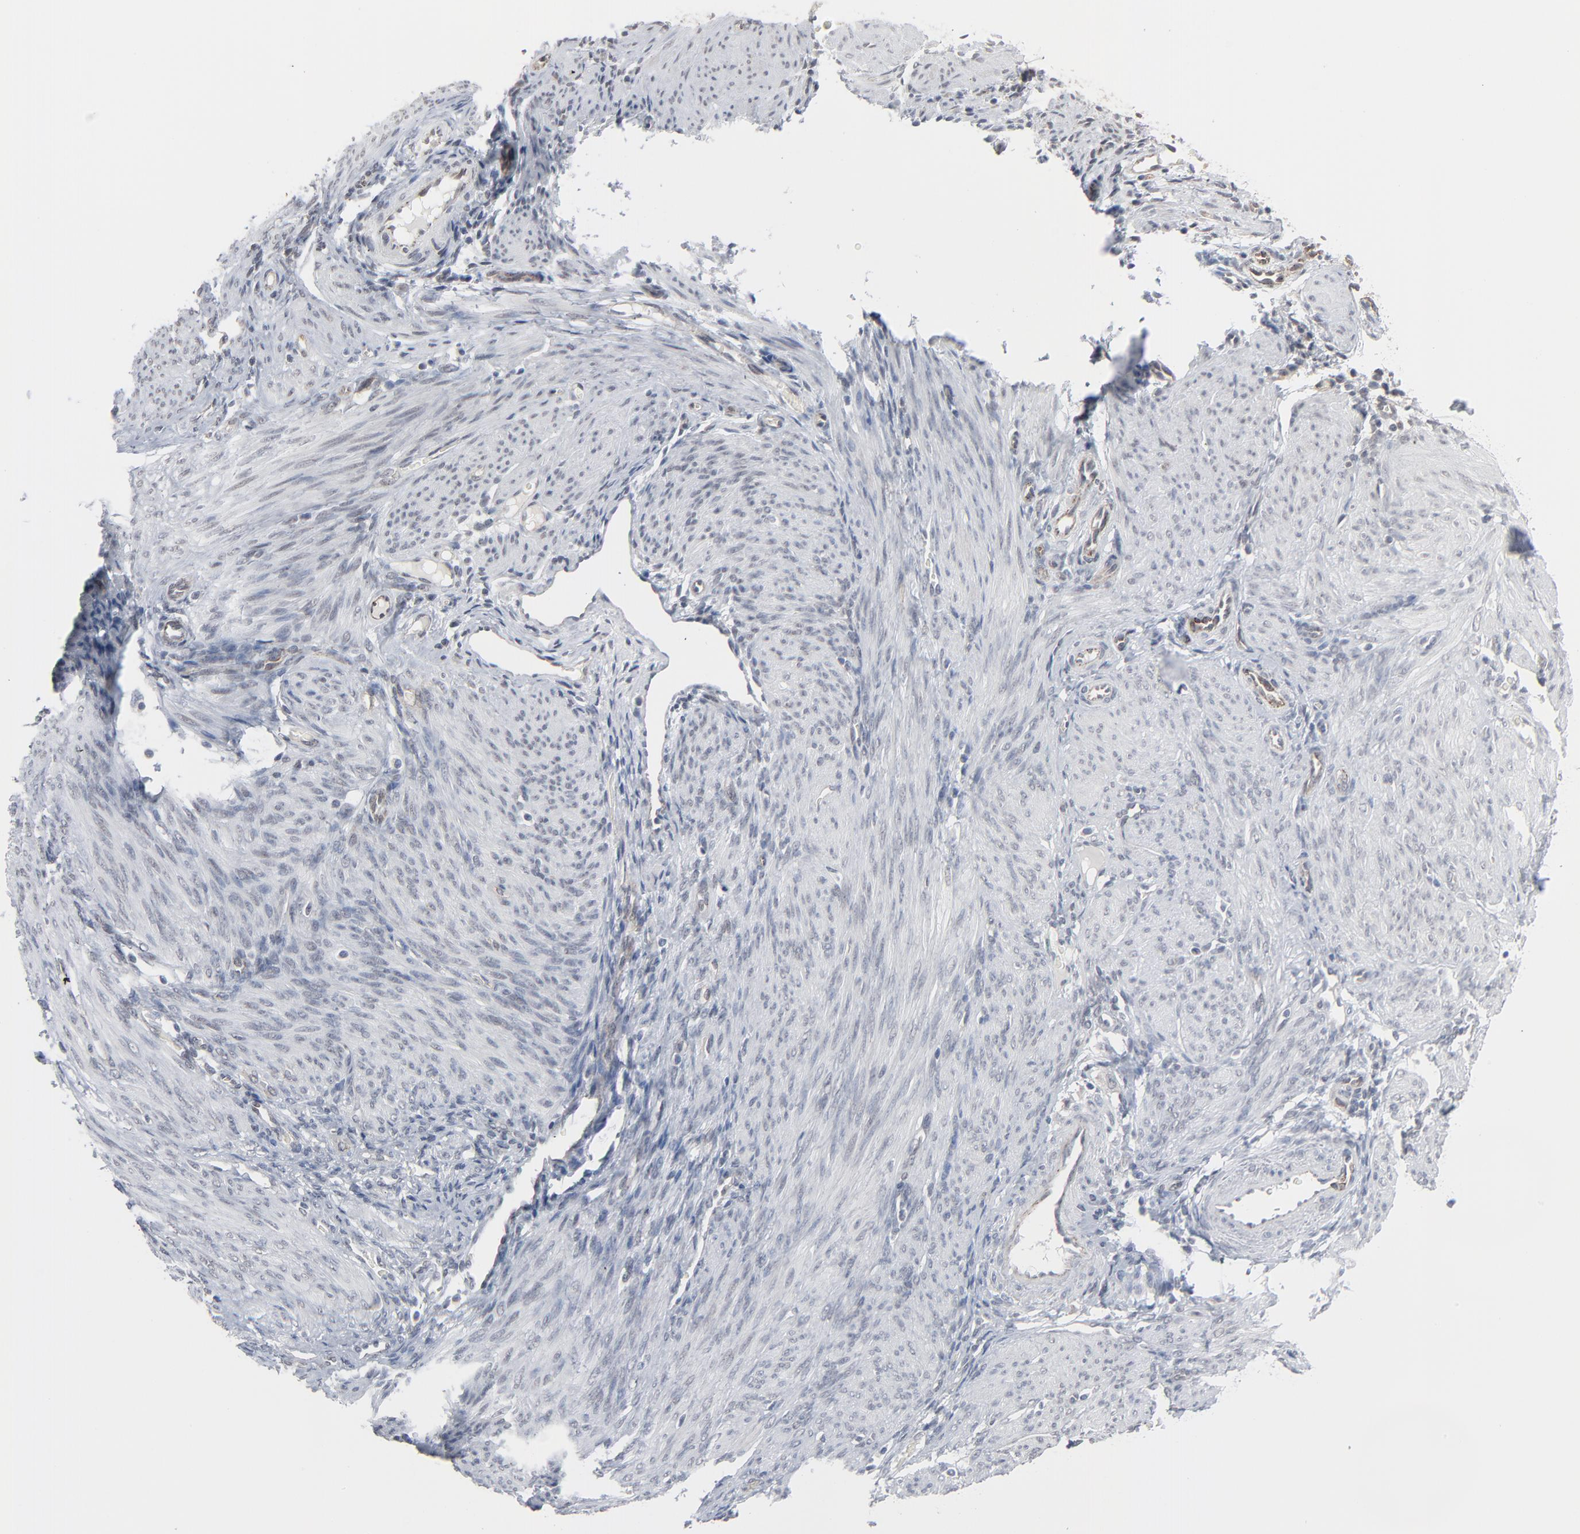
{"staining": {"intensity": "negative", "quantity": "none", "location": "none"}, "tissue": "endometrium", "cell_type": "Cells in endometrial stroma", "image_type": "normal", "snomed": [{"axis": "morphology", "description": "Normal tissue, NOS"}, {"axis": "topography", "description": "Endometrium"}], "caption": "This histopathology image is of normal endometrium stained with immunohistochemistry (IHC) to label a protein in brown with the nuclei are counter-stained blue. There is no staining in cells in endometrial stroma.", "gene": "ITPR3", "patient": {"sex": "female", "age": 72}}